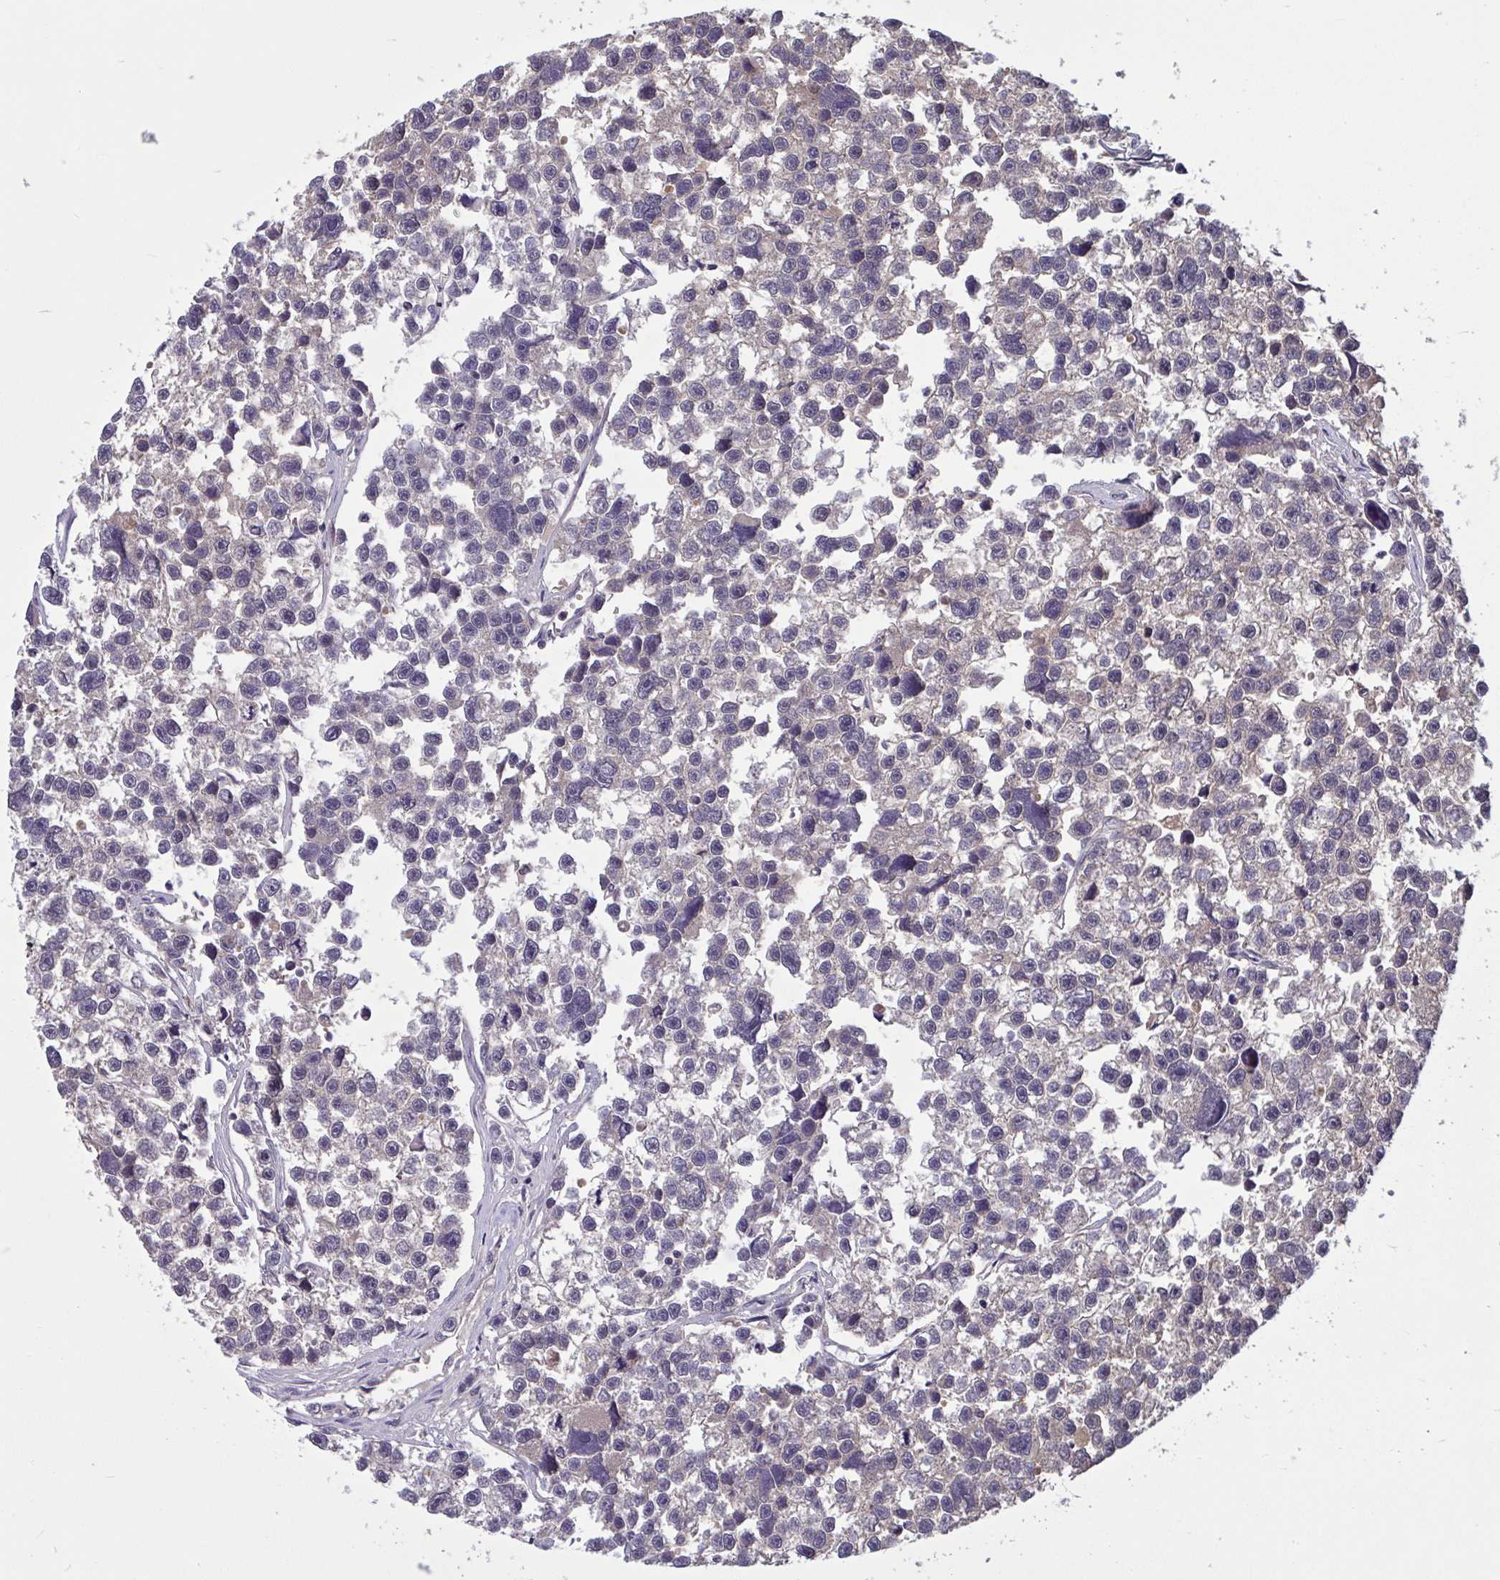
{"staining": {"intensity": "weak", "quantity": "<25%", "location": "cytoplasmic/membranous"}, "tissue": "testis cancer", "cell_type": "Tumor cells", "image_type": "cancer", "snomed": [{"axis": "morphology", "description": "Seminoma, NOS"}, {"axis": "topography", "description": "Testis"}], "caption": "Immunohistochemical staining of testis cancer (seminoma) displays no significant expression in tumor cells.", "gene": "RBL1", "patient": {"sex": "male", "age": 26}}